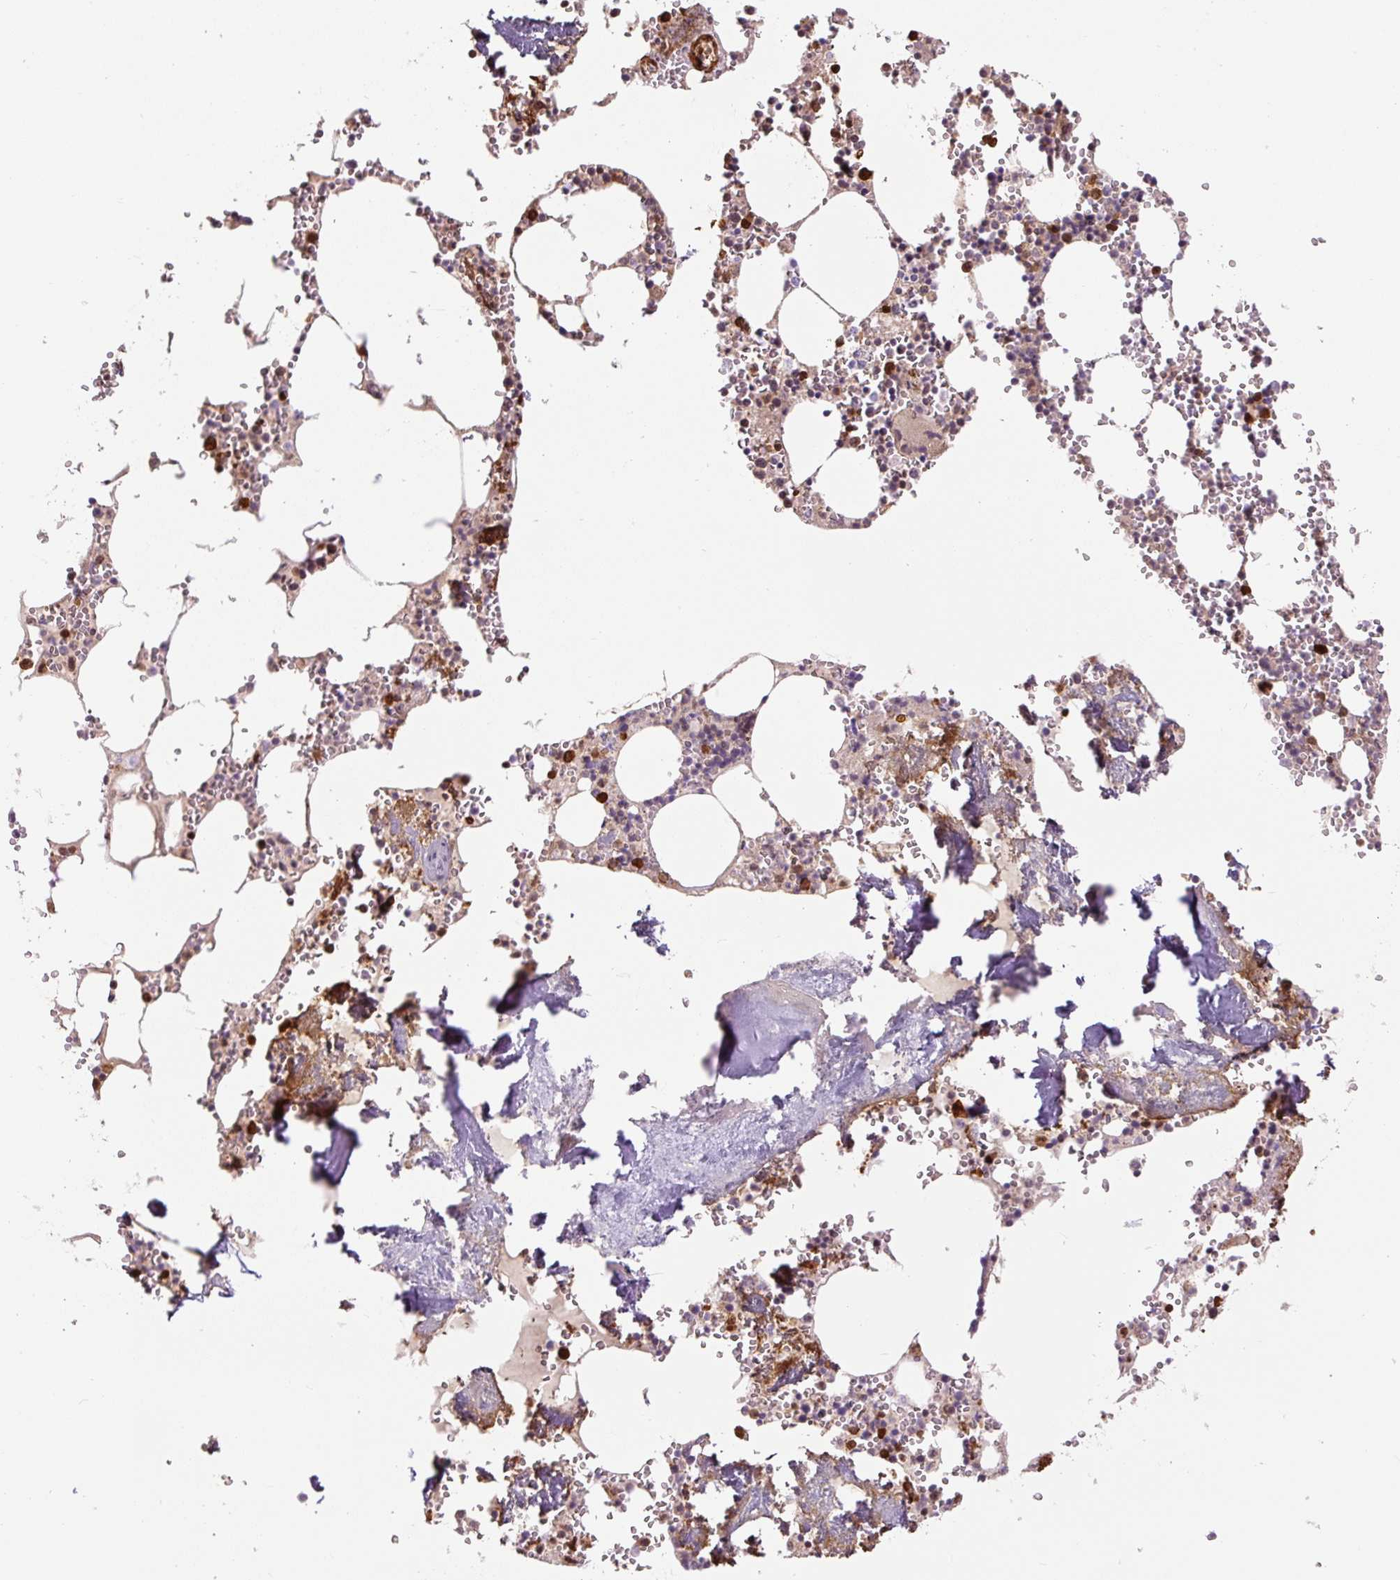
{"staining": {"intensity": "strong", "quantity": "<25%", "location": "cytoplasmic/membranous"}, "tissue": "bone marrow", "cell_type": "Hematopoietic cells", "image_type": "normal", "snomed": [{"axis": "morphology", "description": "Normal tissue, NOS"}, {"axis": "topography", "description": "Bone marrow"}], "caption": "Immunohistochemistry (IHC) (DAB) staining of unremarkable human bone marrow demonstrates strong cytoplasmic/membranous protein expression in about <25% of hematopoietic cells. (DAB IHC with brightfield microscopy, high magnification).", "gene": "S100A4", "patient": {"sex": "male", "age": 54}}